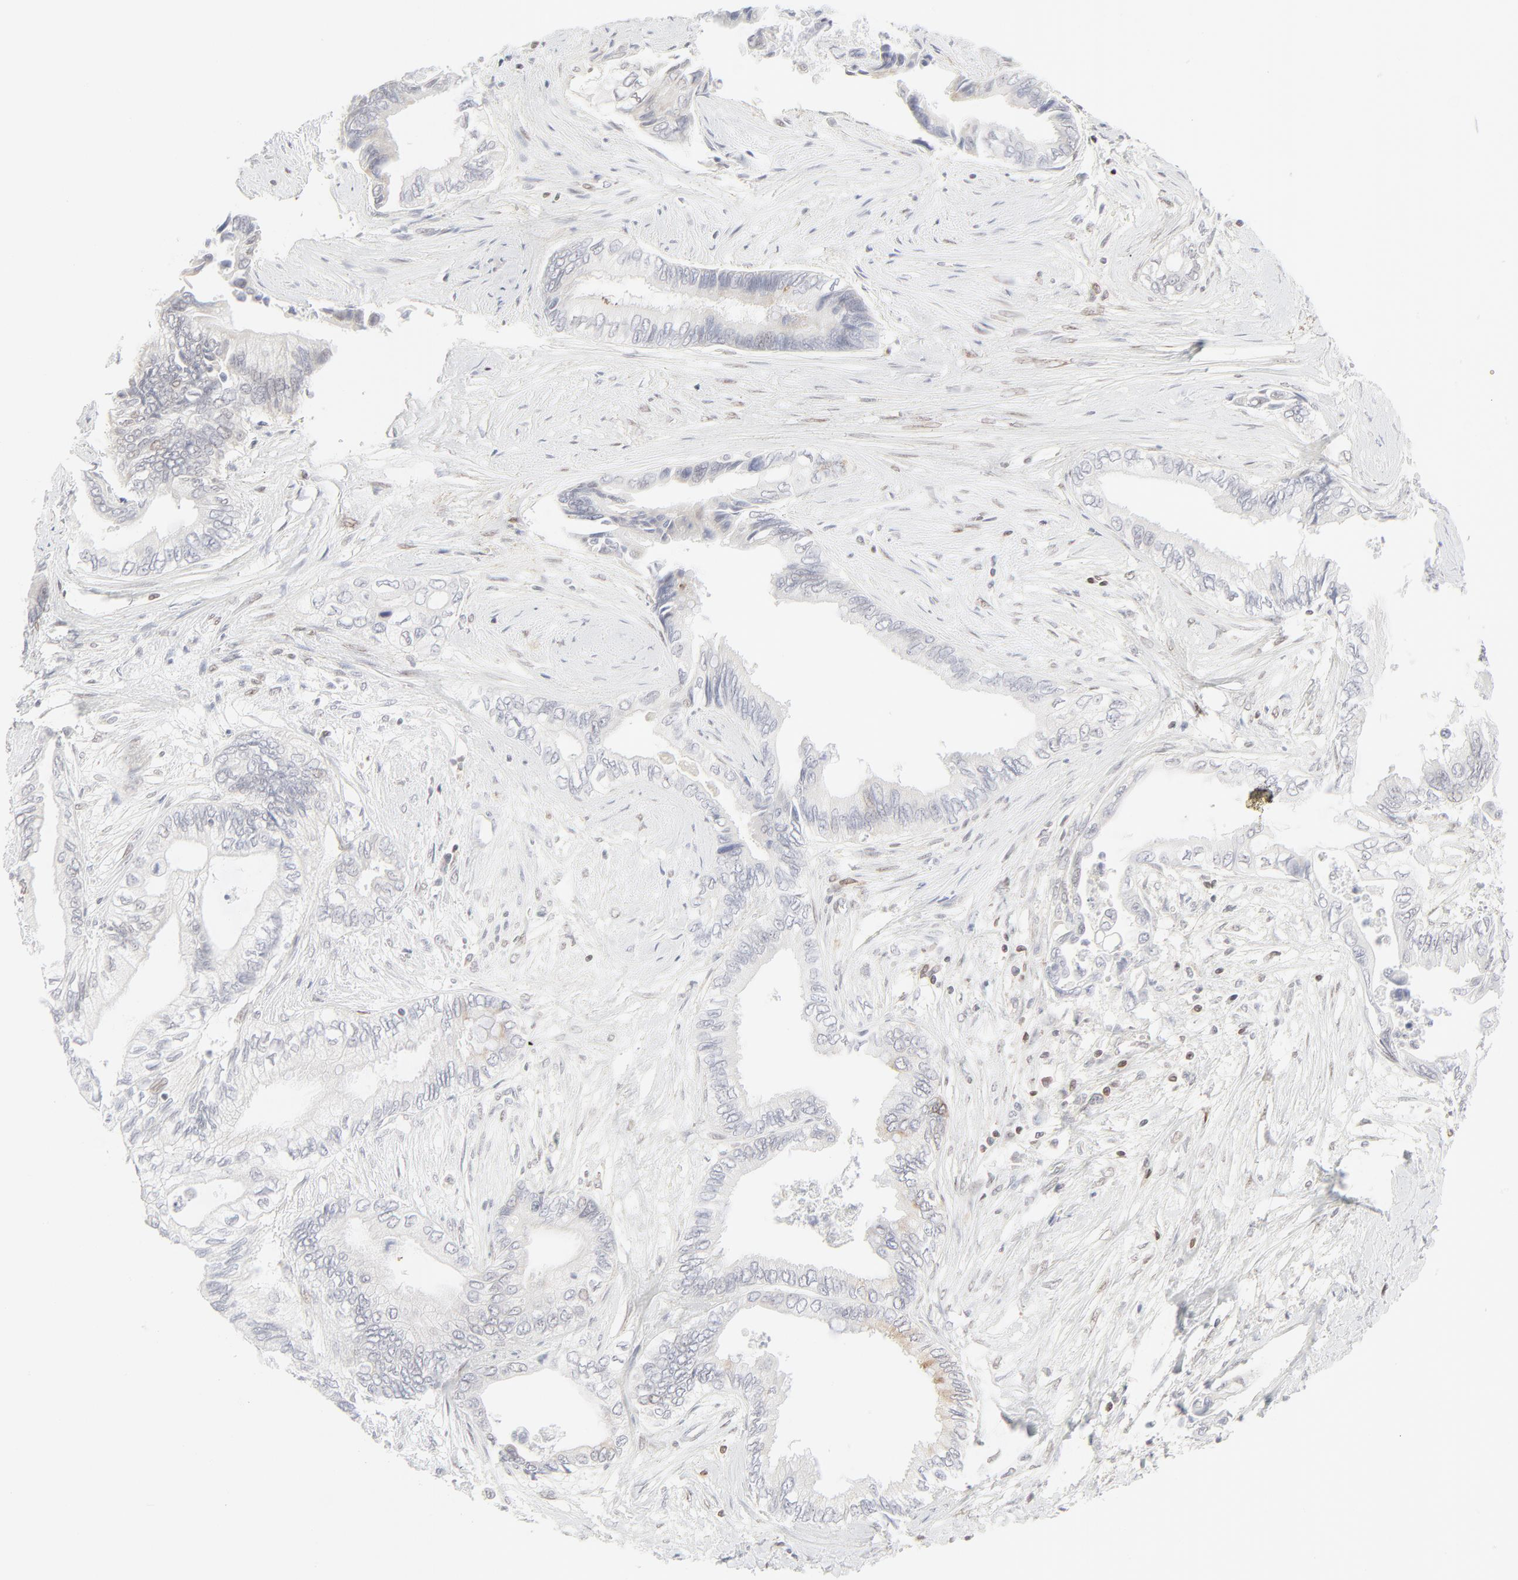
{"staining": {"intensity": "weak", "quantity": "<25%", "location": "cytoplasmic/membranous"}, "tissue": "pancreatic cancer", "cell_type": "Tumor cells", "image_type": "cancer", "snomed": [{"axis": "morphology", "description": "Adenocarcinoma, NOS"}, {"axis": "topography", "description": "Pancreas"}], "caption": "This is an immunohistochemistry histopathology image of human pancreatic cancer (adenocarcinoma). There is no positivity in tumor cells.", "gene": "PRKCB", "patient": {"sex": "female", "age": 66}}